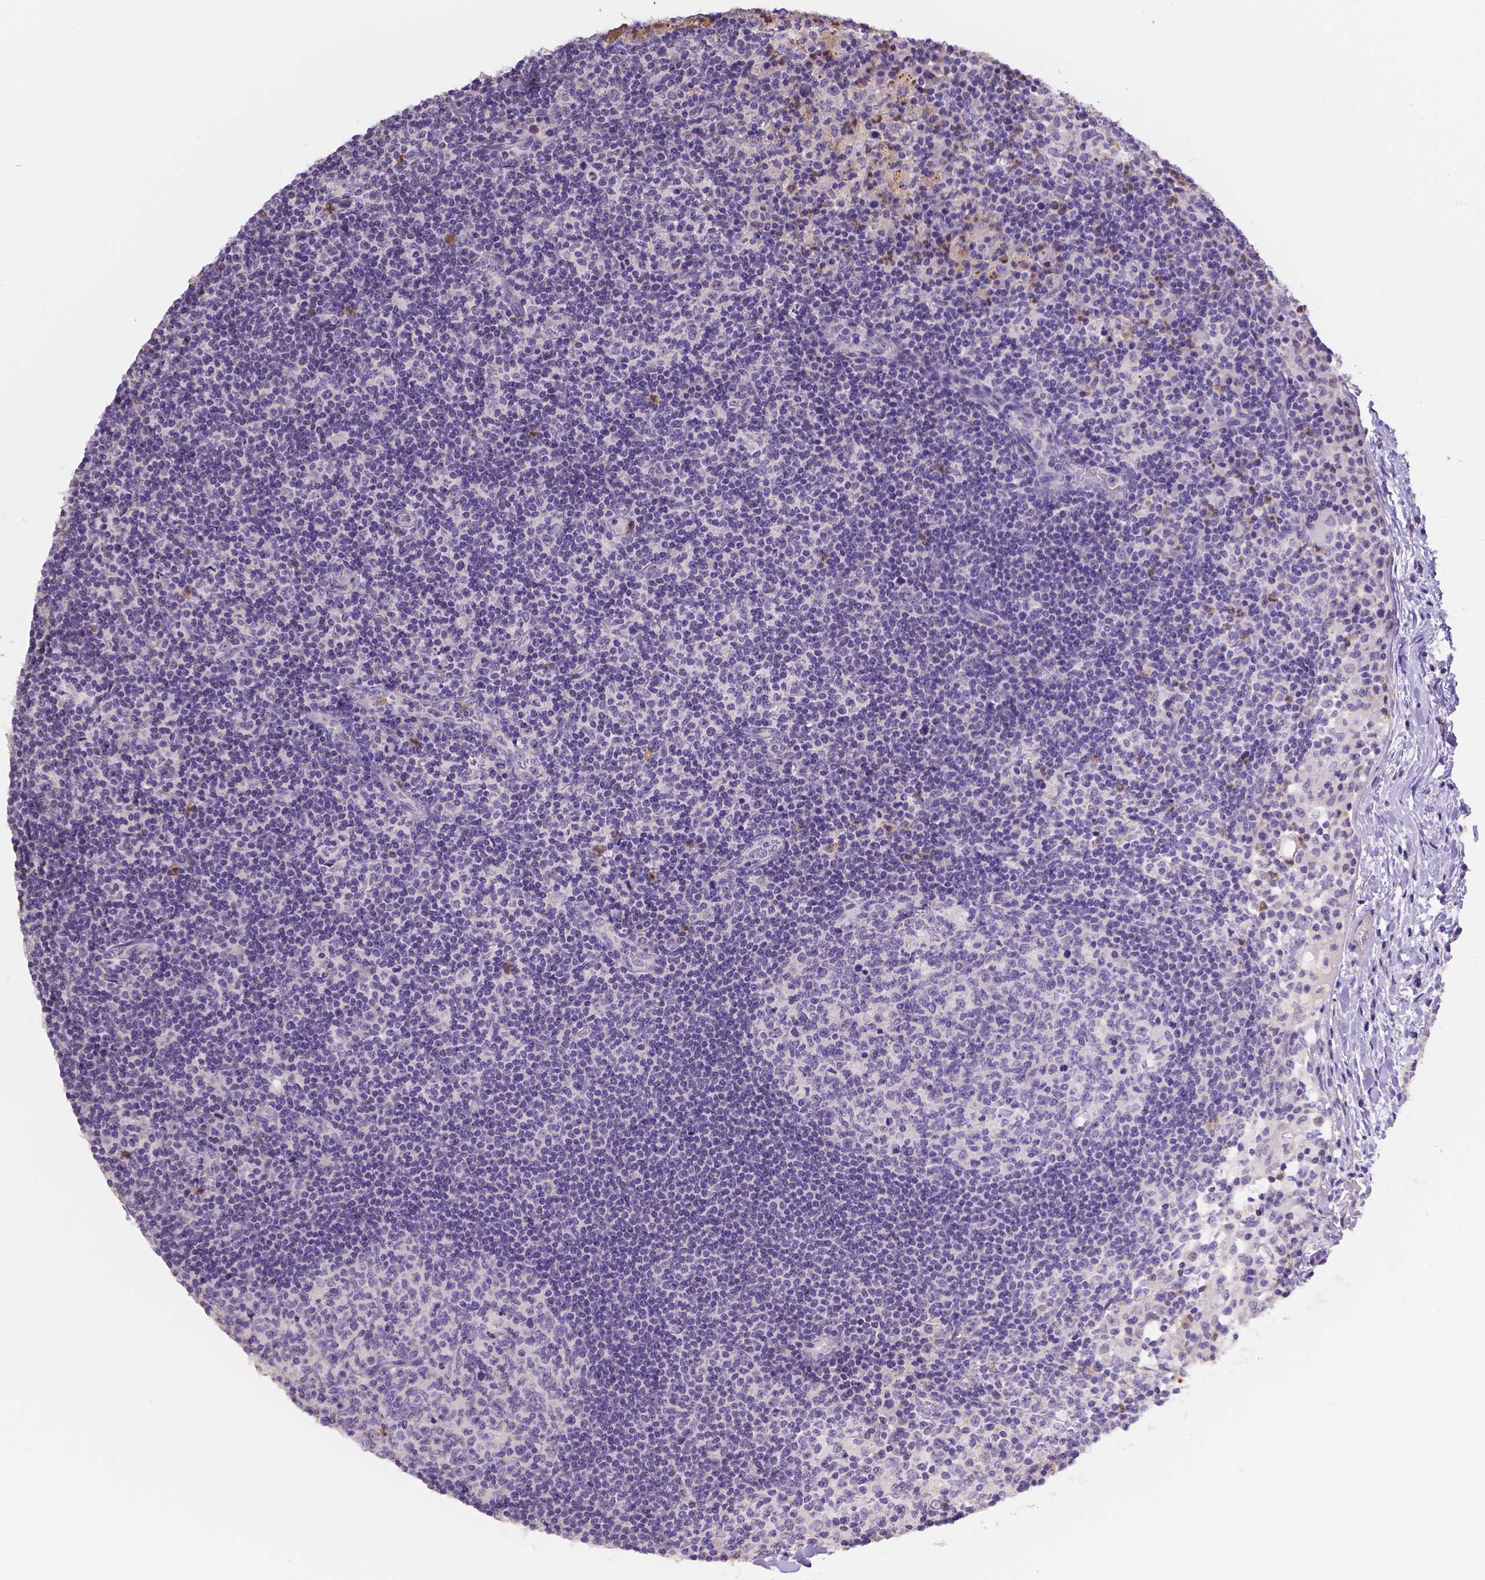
{"staining": {"intensity": "negative", "quantity": "none", "location": "none"}, "tissue": "lymph node", "cell_type": "Germinal center cells", "image_type": "normal", "snomed": [{"axis": "morphology", "description": "Normal tissue, NOS"}, {"axis": "topography", "description": "Lymph node"}], "caption": "Immunohistochemical staining of unremarkable lymph node demonstrates no significant positivity in germinal center cells. (DAB immunohistochemistry (IHC) visualized using brightfield microscopy, high magnification).", "gene": "NXPE2", "patient": {"sex": "female", "age": 72}}